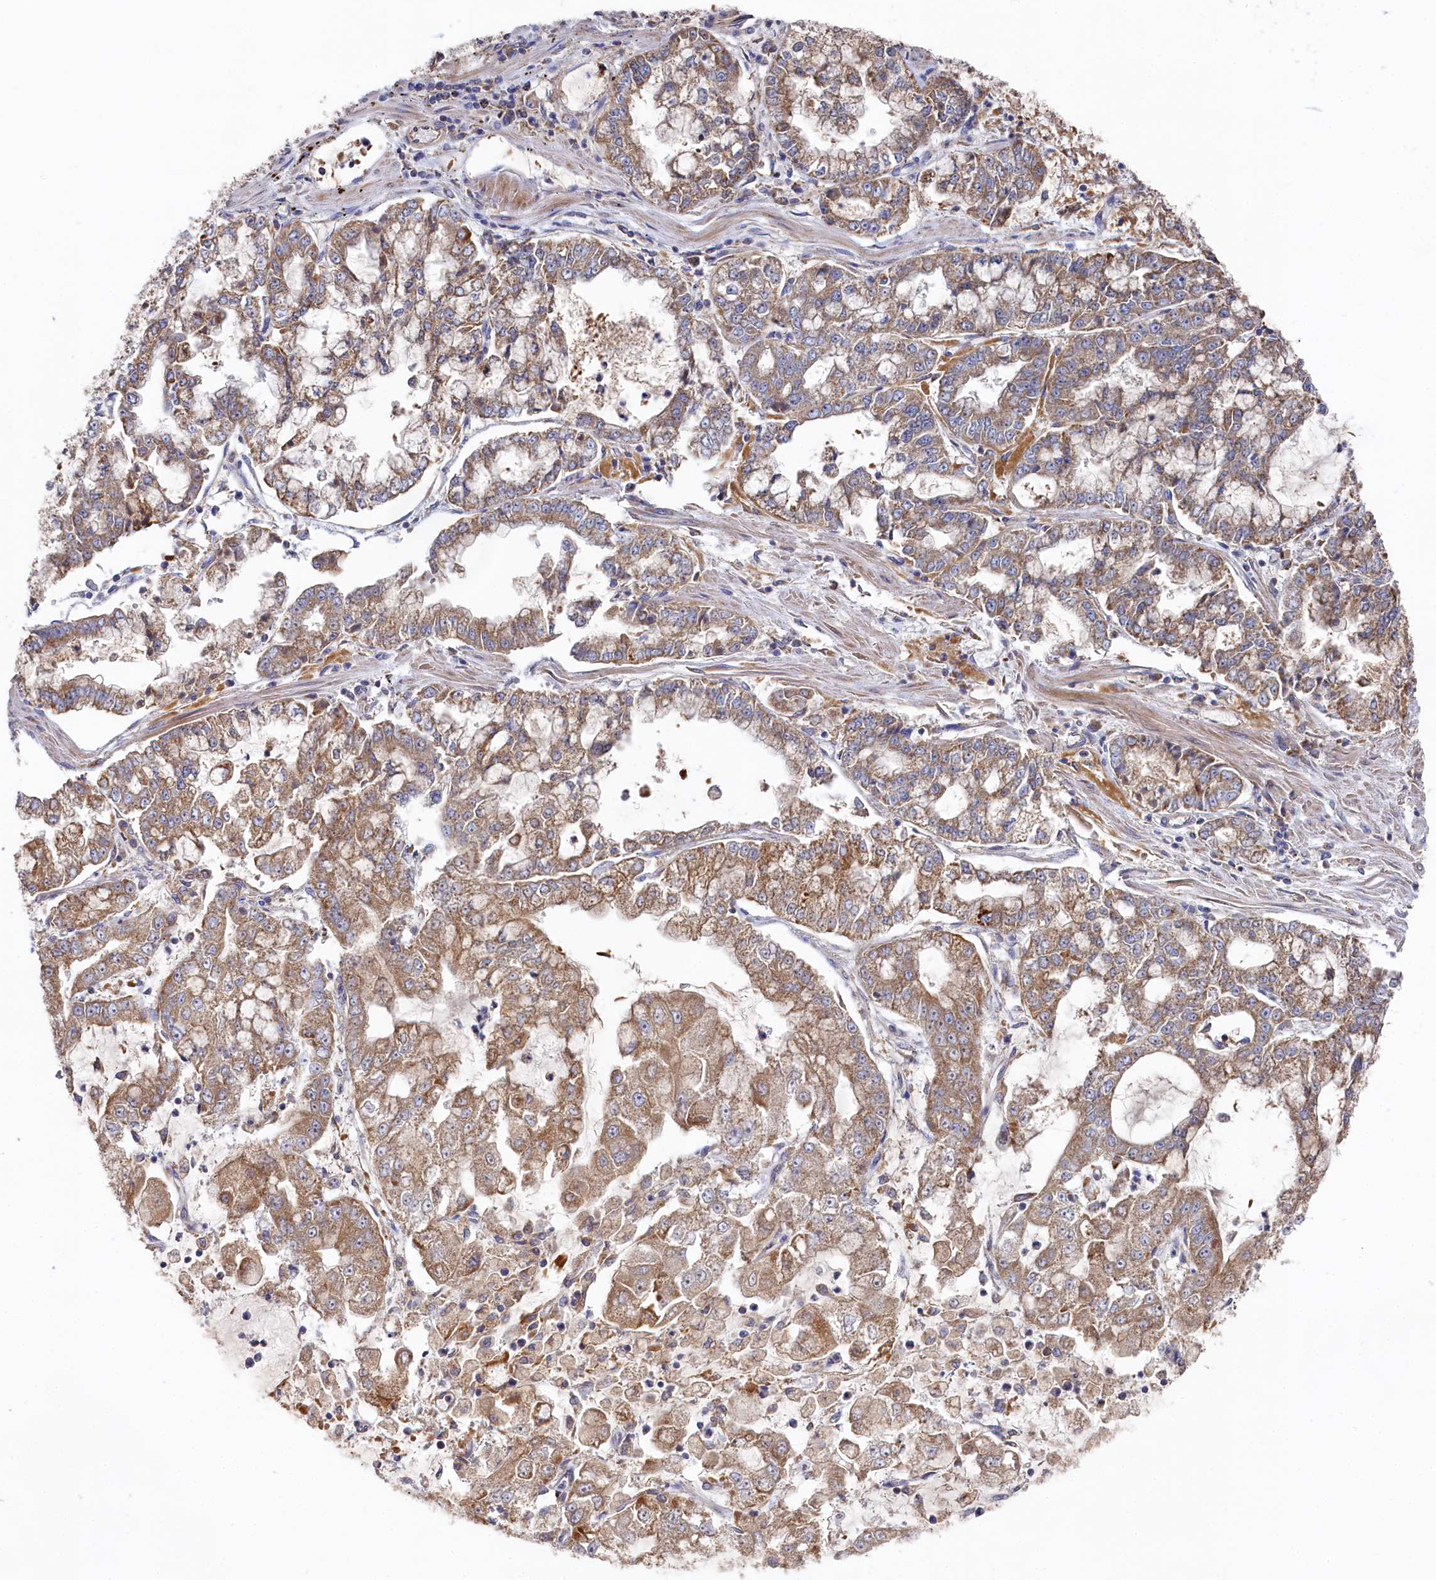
{"staining": {"intensity": "moderate", "quantity": ">75%", "location": "cytoplasmic/membranous"}, "tissue": "stomach cancer", "cell_type": "Tumor cells", "image_type": "cancer", "snomed": [{"axis": "morphology", "description": "Adenocarcinoma, NOS"}, {"axis": "topography", "description": "Stomach"}], "caption": "Human stomach cancer (adenocarcinoma) stained for a protein (brown) reveals moderate cytoplasmic/membranous positive staining in about >75% of tumor cells.", "gene": "HAUS2", "patient": {"sex": "male", "age": 76}}